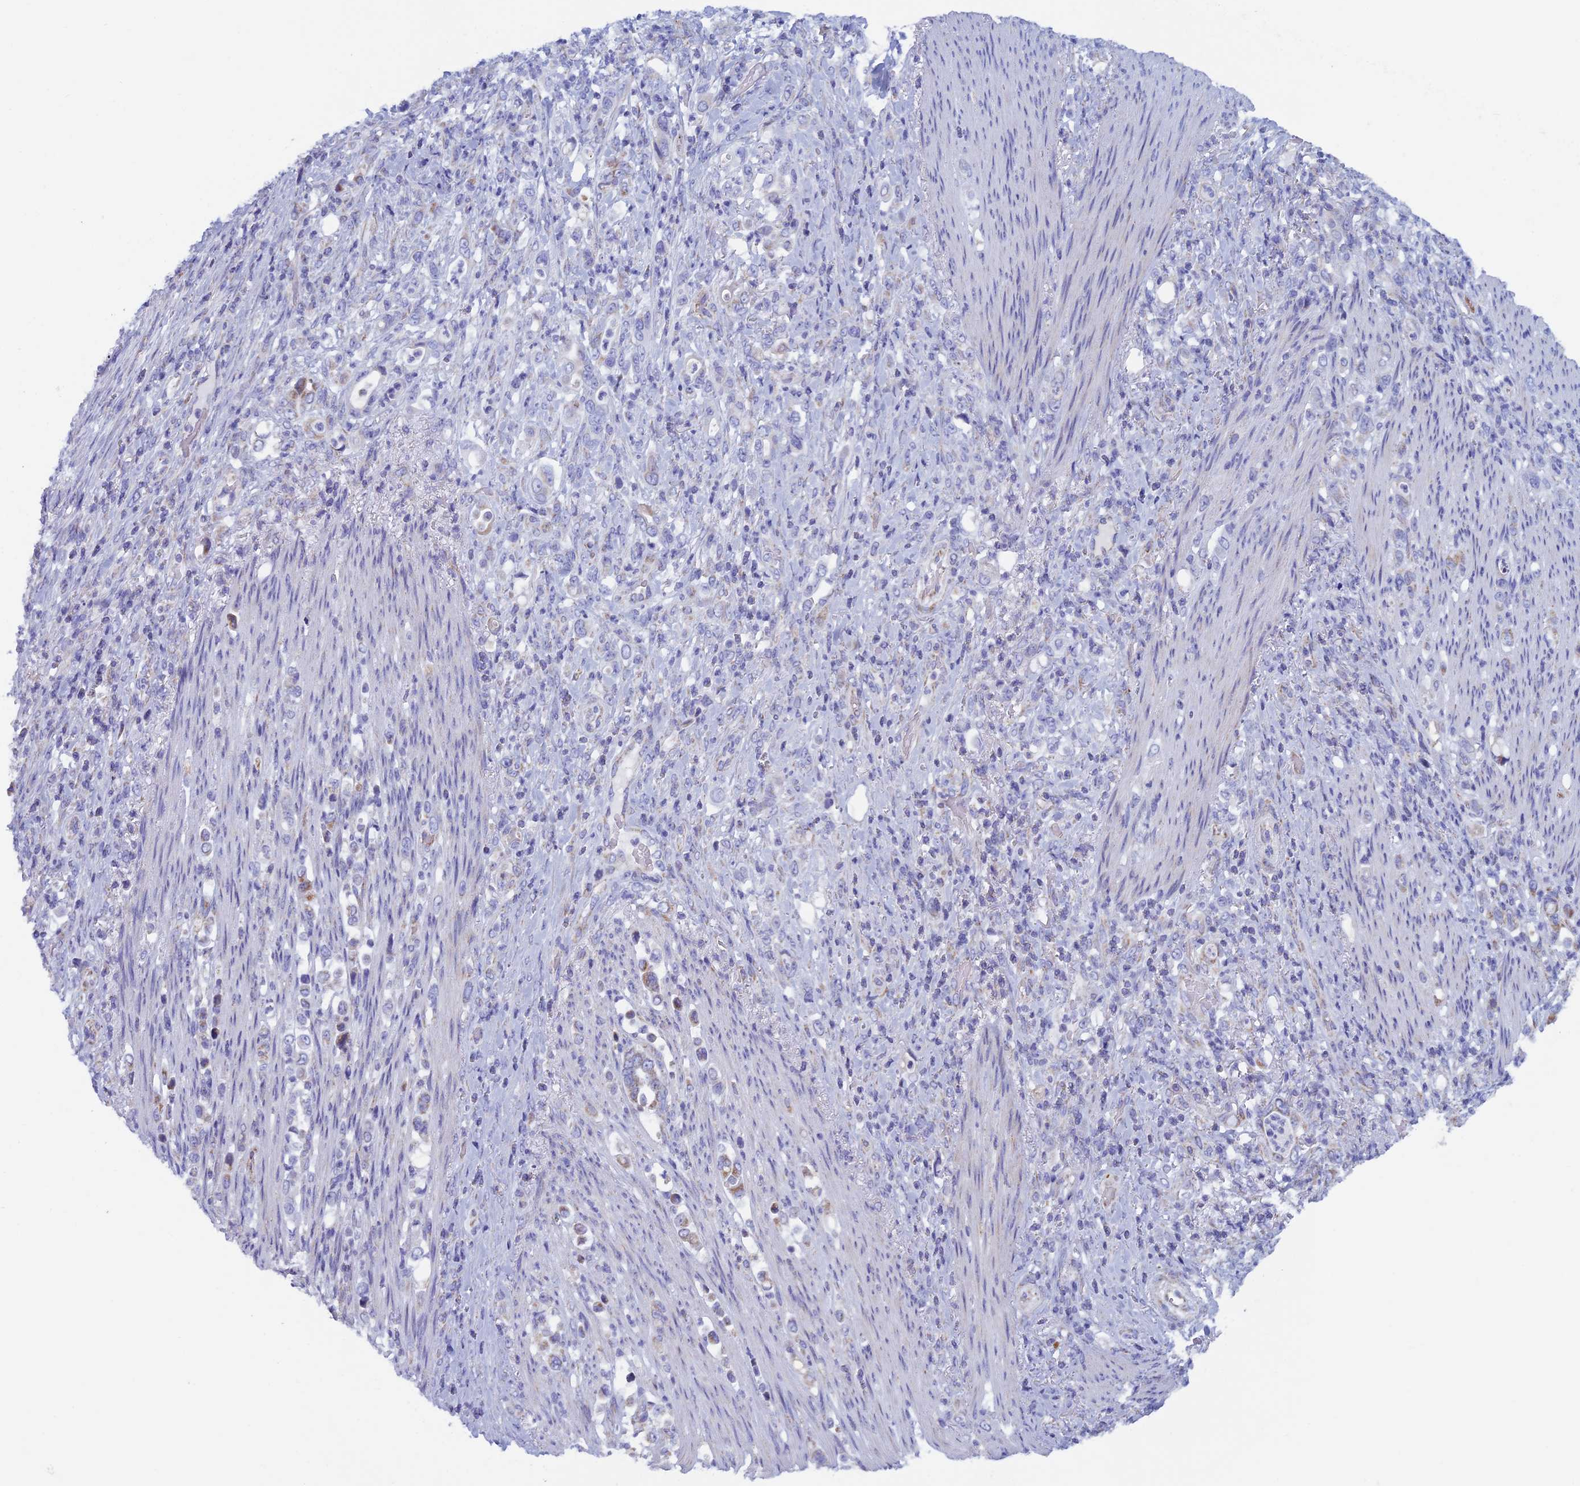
{"staining": {"intensity": "negative", "quantity": "none", "location": "none"}, "tissue": "stomach cancer", "cell_type": "Tumor cells", "image_type": "cancer", "snomed": [{"axis": "morphology", "description": "Normal tissue, NOS"}, {"axis": "morphology", "description": "Adenocarcinoma, NOS"}, {"axis": "topography", "description": "Stomach"}], "caption": "Tumor cells show no significant positivity in stomach adenocarcinoma.", "gene": "NDUFB9", "patient": {"sex": "female", "age": 79}}